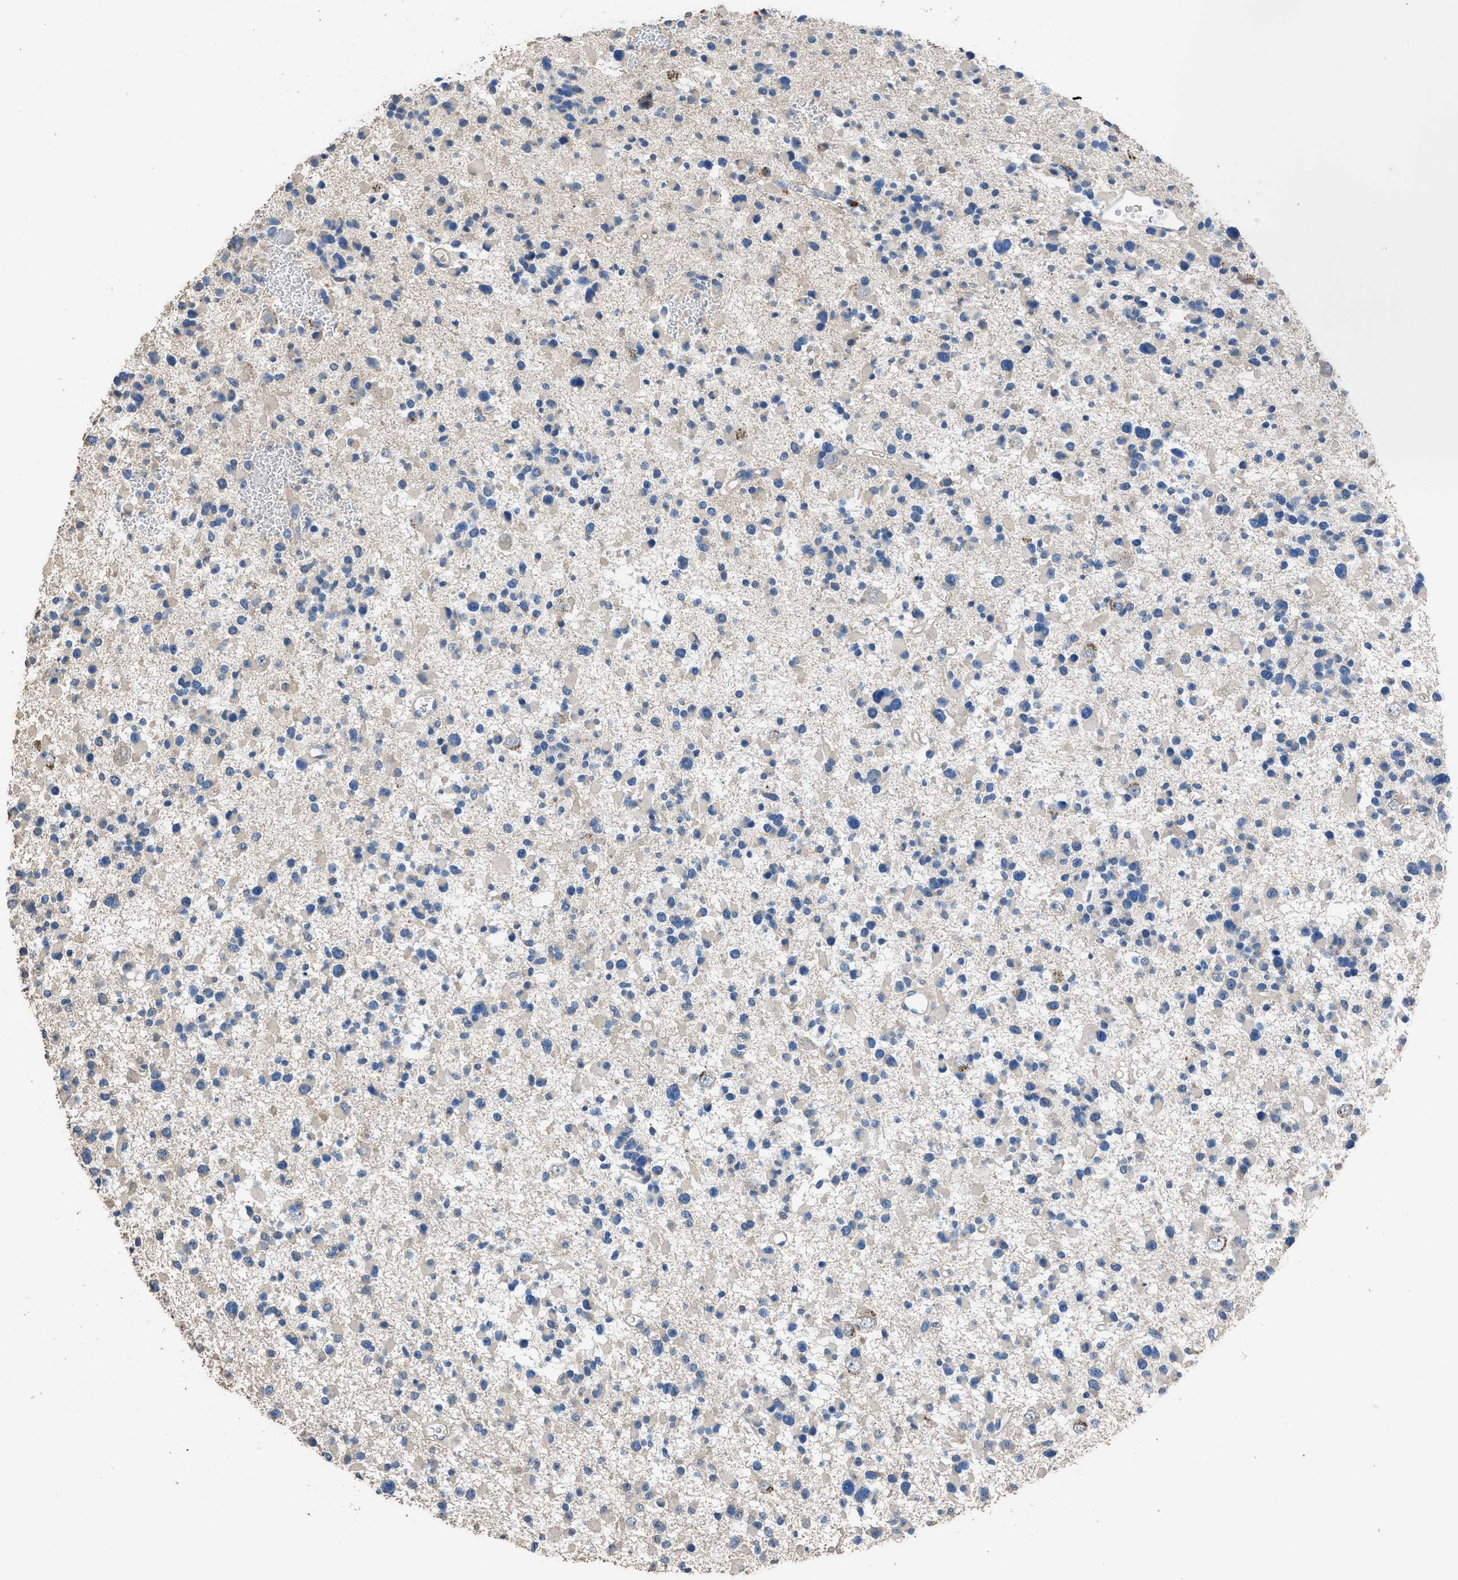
{"staining": {"intensity": "weak", "quantity": "<25%", "location": "cytoplasmic/membranous"}, "tissue": "glioma", "cell_type": "Tumor cells", "image_type": "cancer", "snomed": [{"axis": "morphology", "description": "Glioma, malignant, Low grade"}, {"axis": "topography", "description": "Brain"}], "caption": "Tumor cells are negative for brown protein staining in glioma.", "gene": "ITSN1", "patient": {"sex": "female", "age": 22}}